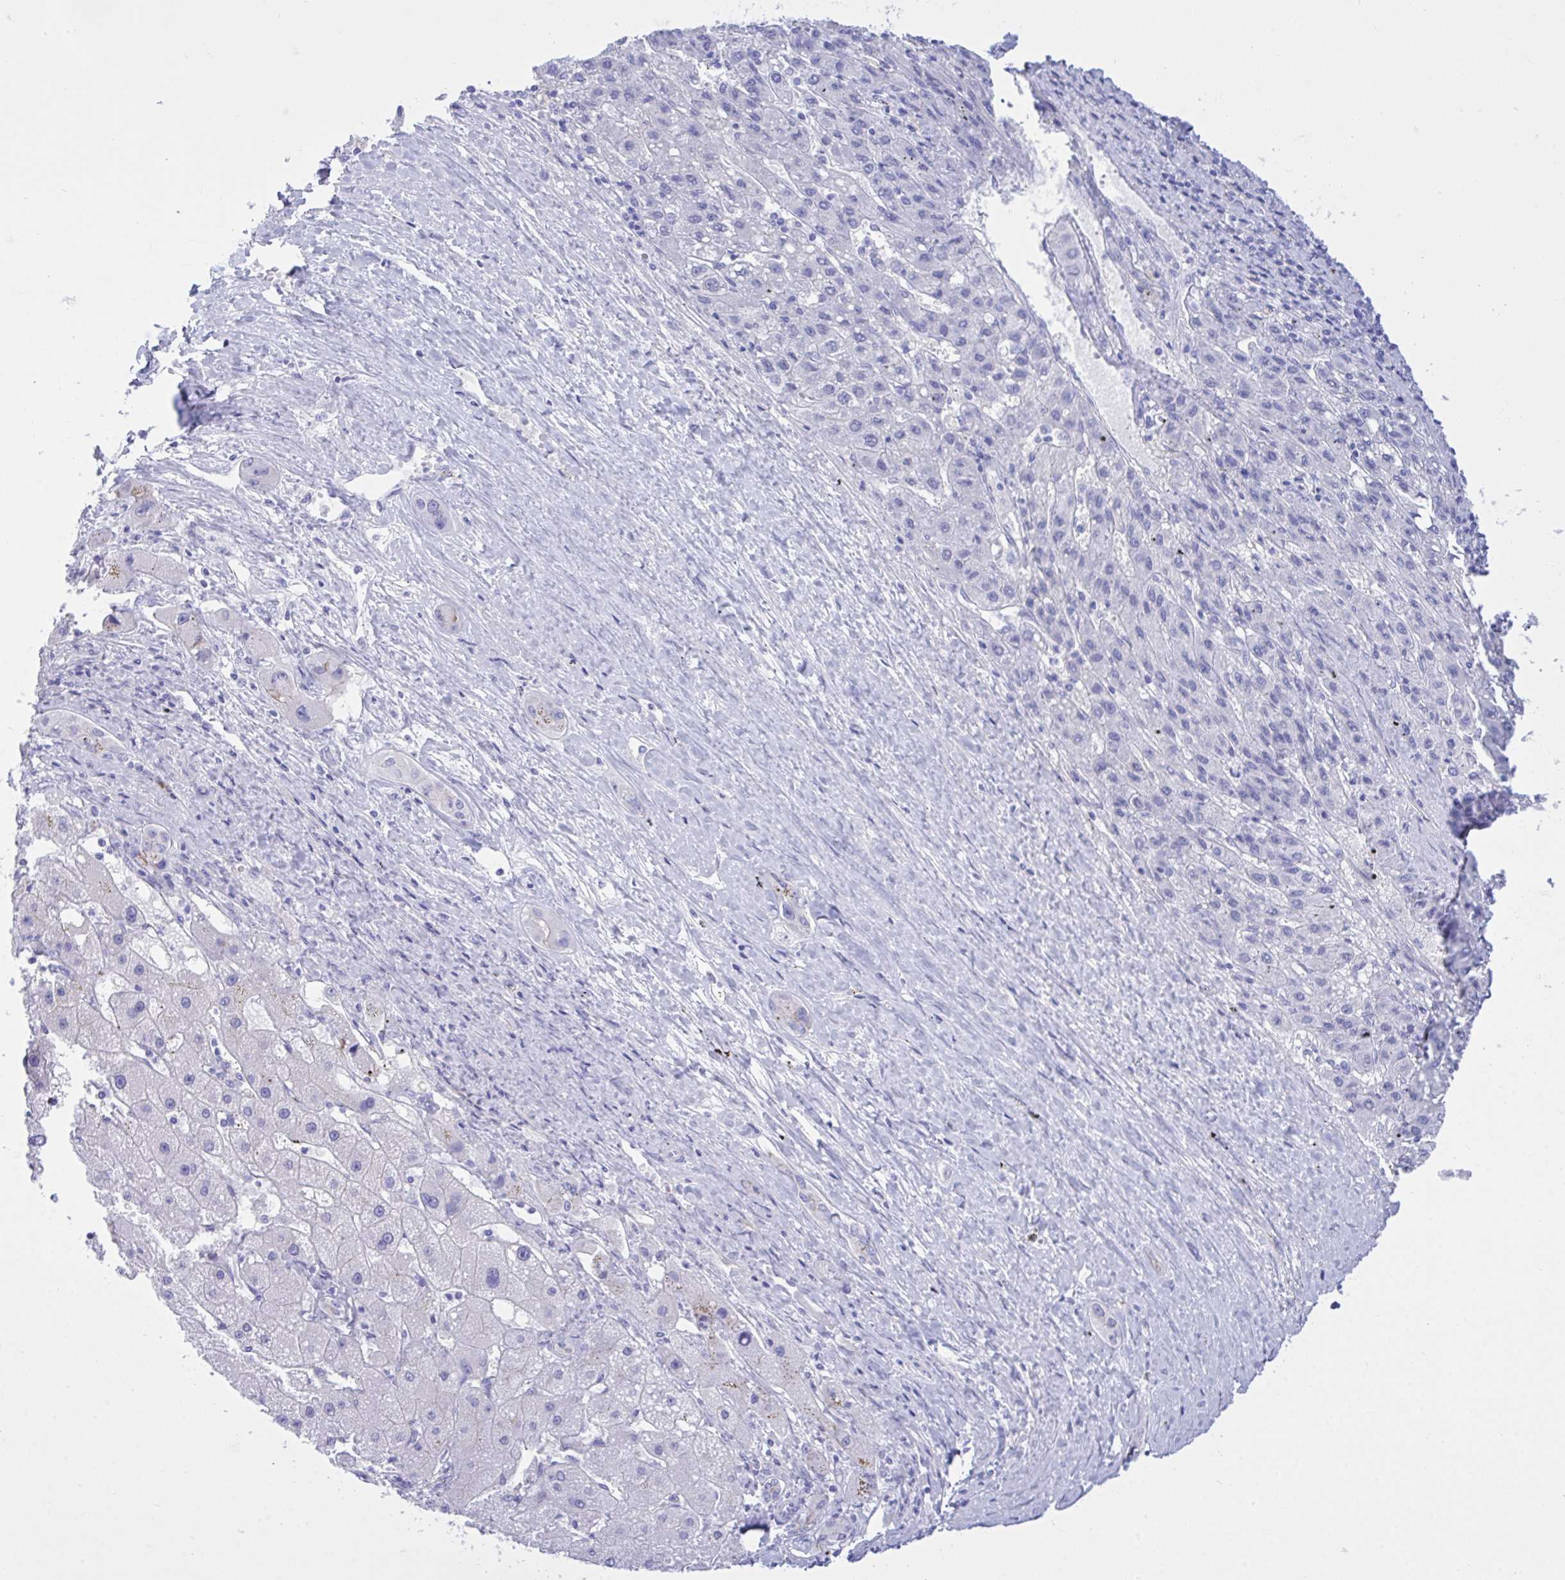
{"staining": {"intensity": "negative", "quantity": "none", "location": "none"}, "tissue": "liver cancer", "cell_type": "Tumor cells", "image_type": "cancer", "snomed": [{"axis": "morphology", "description": "Carcinoma, Hepatocellular, NOS"}, {"axis": "topography", "description": "Liver"}], "caption": "An immunohistochemistry micrograph of hepatocellular carcinoma (liver) is shown. There is no staining in tumor cells of hepatocellular carcinoma (liver).", "gene": "BEX5", "patient": {"sex": "female", "age": 82}}